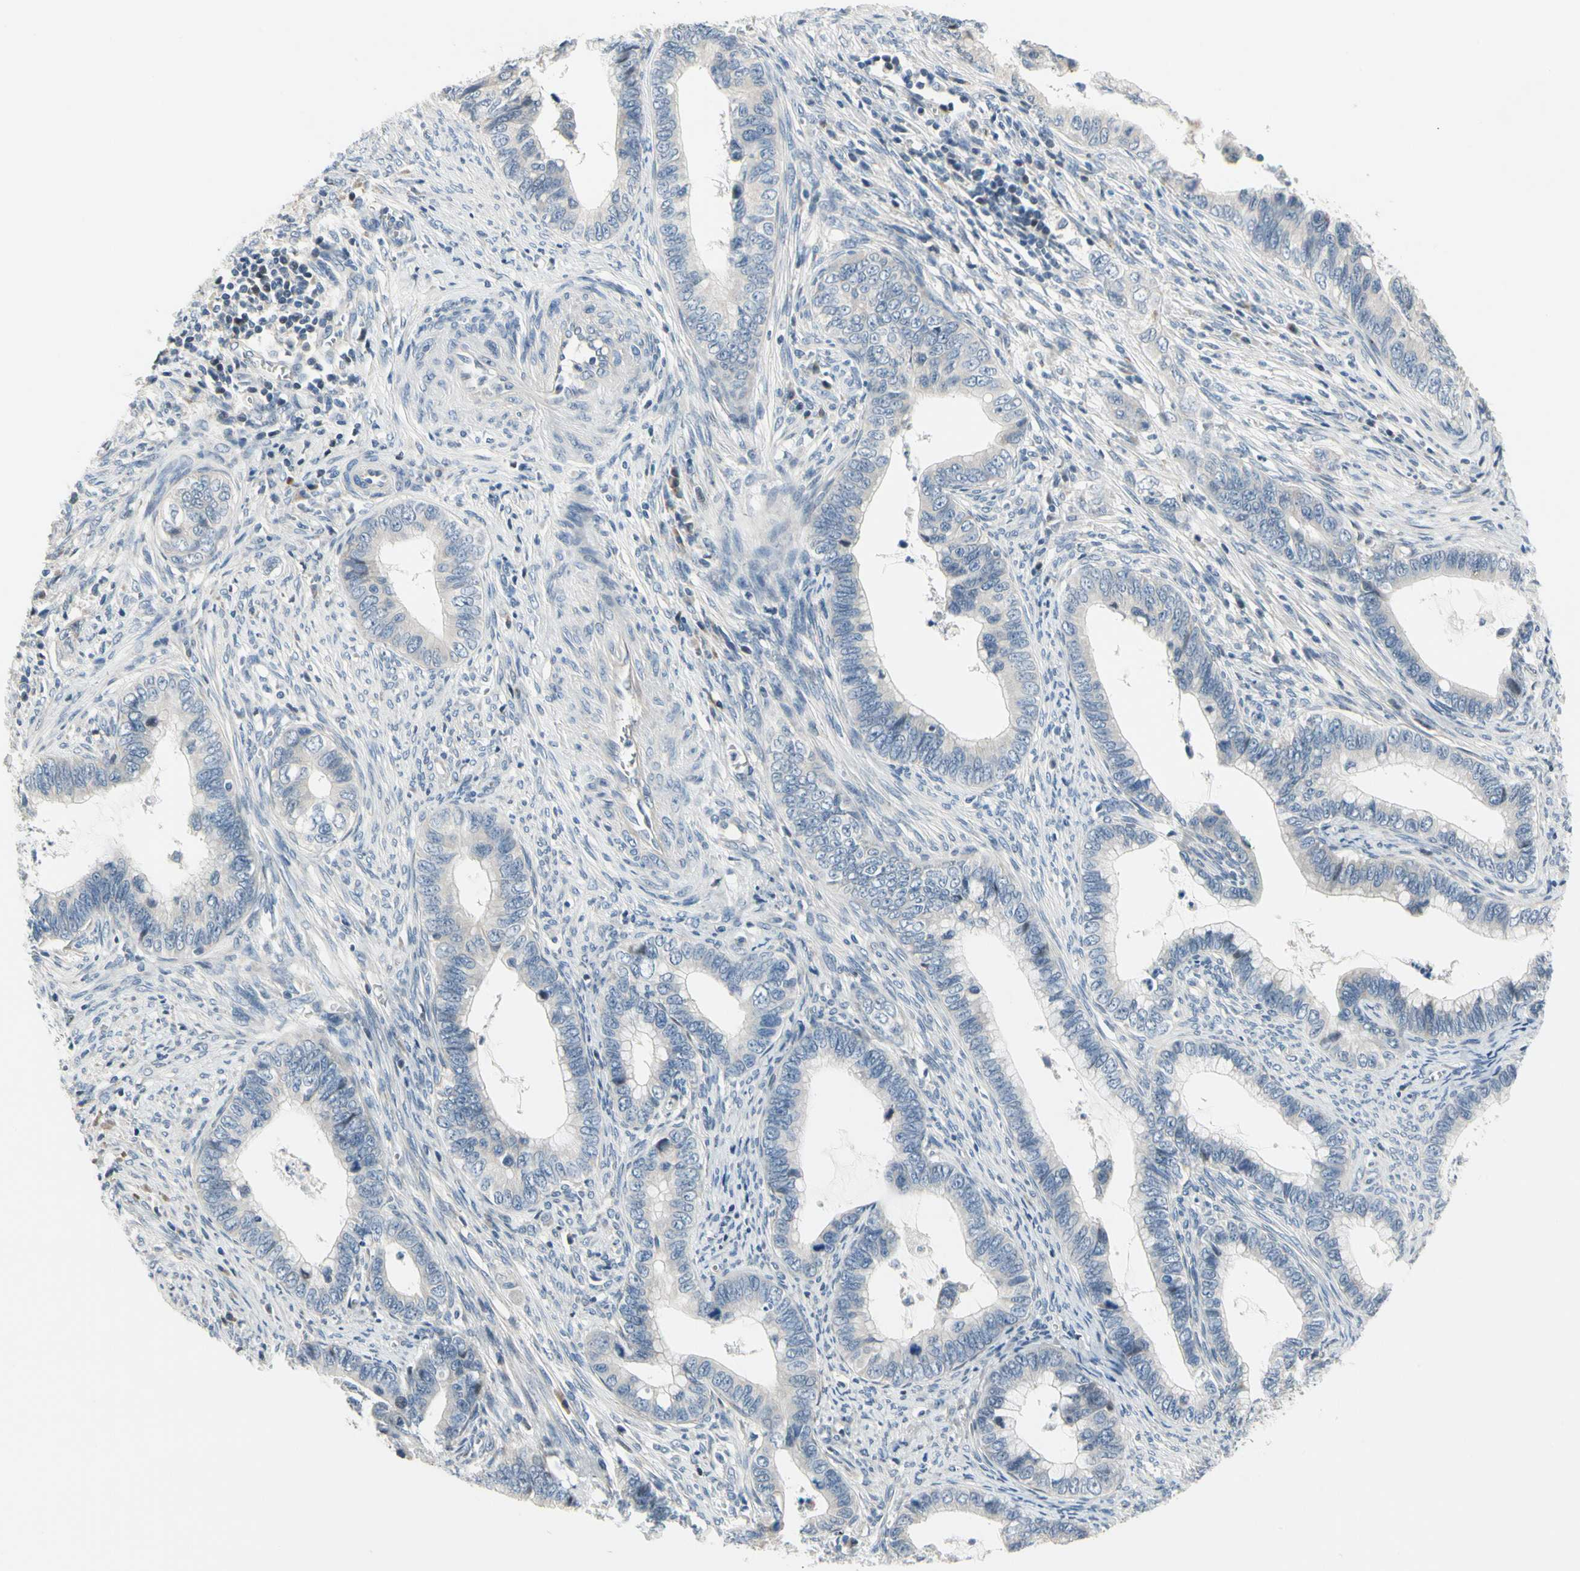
{"staining": {"intensity": "negative", "quantity": "none", "location": "none"}, "tissue": "cervical cancer", "cell_type": "Tumor cells", "image_type": "cancer", "snomed": [{"axis": "morphology", "description": "Adenocarcinoma, NOS"}, {"axis": "topography", "description": "Cervix"}], "caption": "The histopathology image shows no significant positivity in tumor cells of cervical cancer.", "gene": "NFASC", "patient": {"sex": "female", "age": 44}}